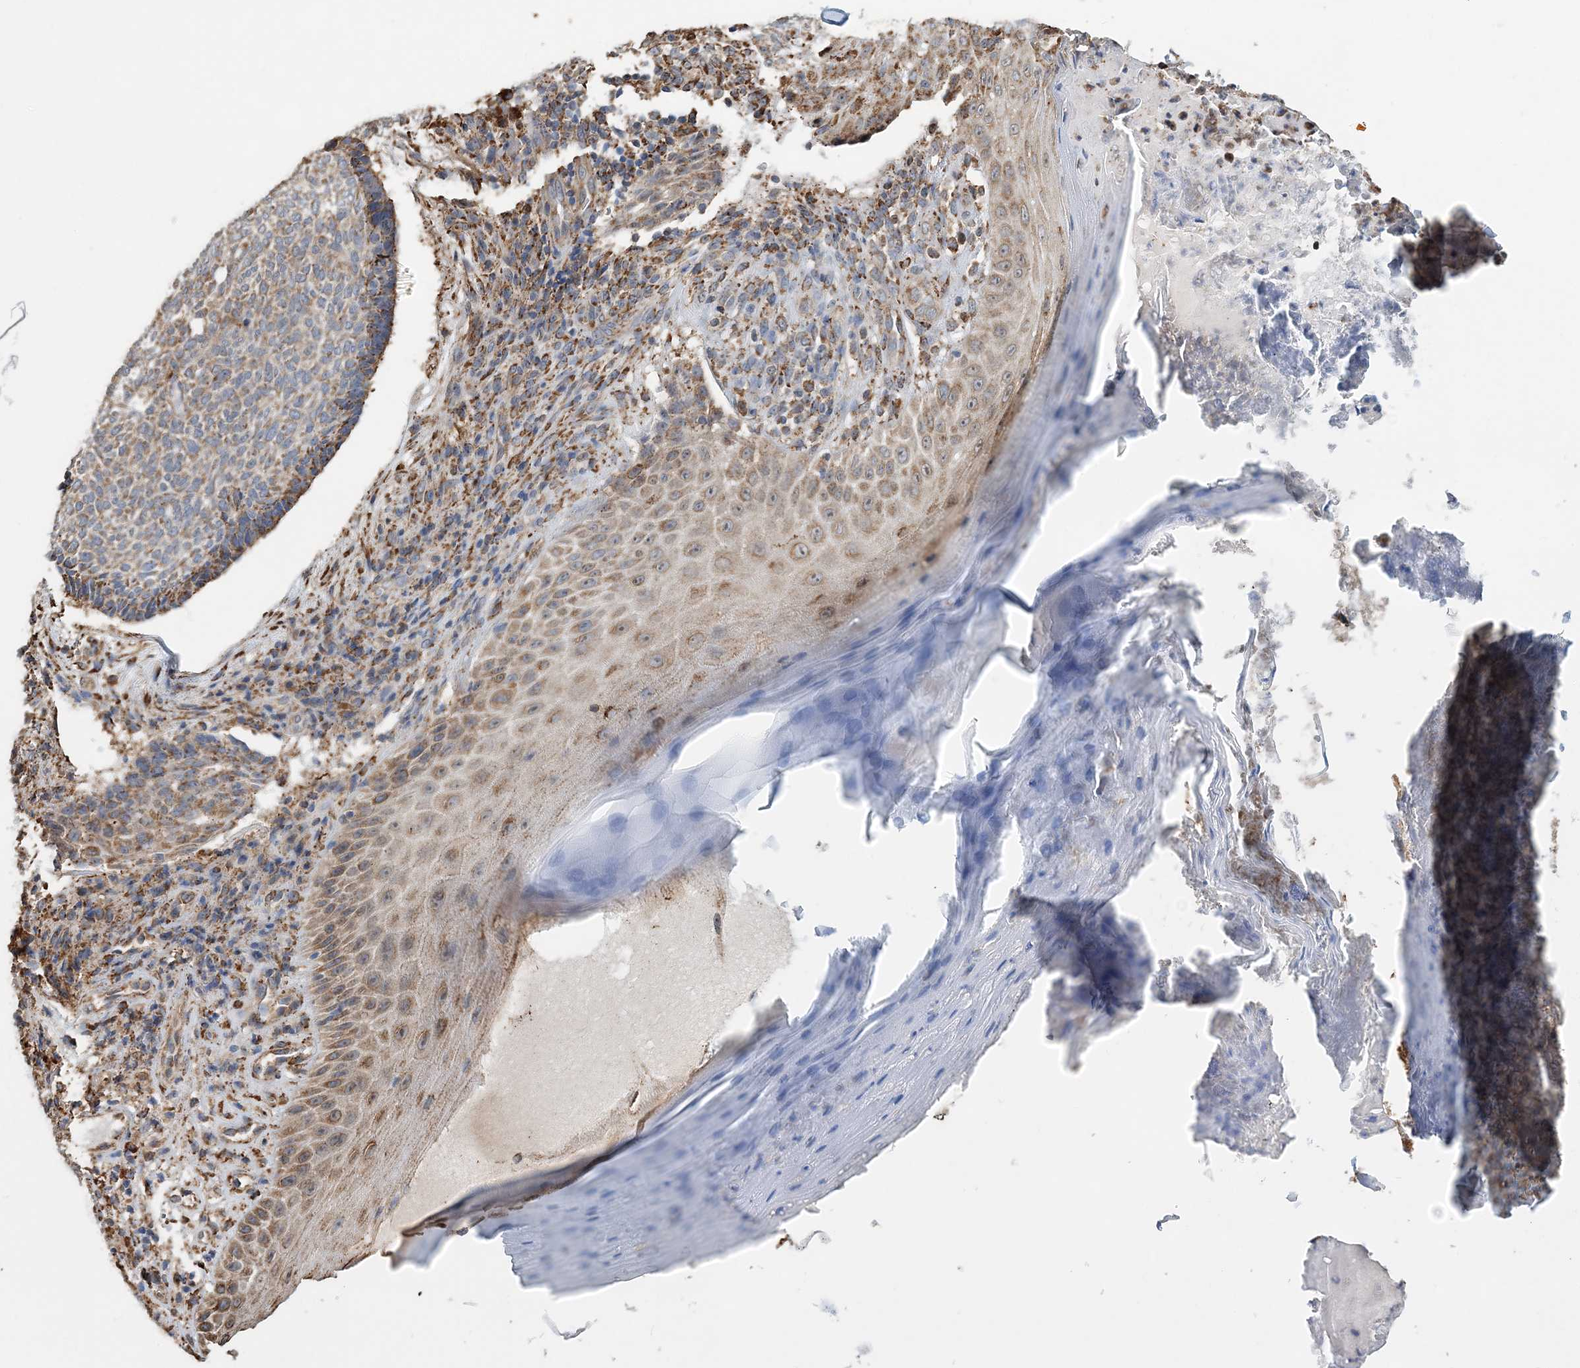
{"staining": {"intensity": "moderate", "quantity": "25%-75%", "location": "cytoplasmic/membranous"}, "tissue": "skin cancer", "cell_type": "Tumor cells", "image_type": "cancer", "snomed": [{"axis": "morphology", "description": "Normal tissue, NOS"}, {"axis": "morphology", "description": "Basal cell carcinoma"}, {"axis": "topography", "description": "Skin"}], "caption": "A brown stain shows moderate cytoplasmic/membranous expression of a protein in skin cancer (basal cell carcinoma) tumor cells. Using DAB (brown) and hematoxylin (blue) stains, captured at high magnification using brightfield microscopy.", "gene": "WDR12", "patient": {"sex": "male", "age": 50}}